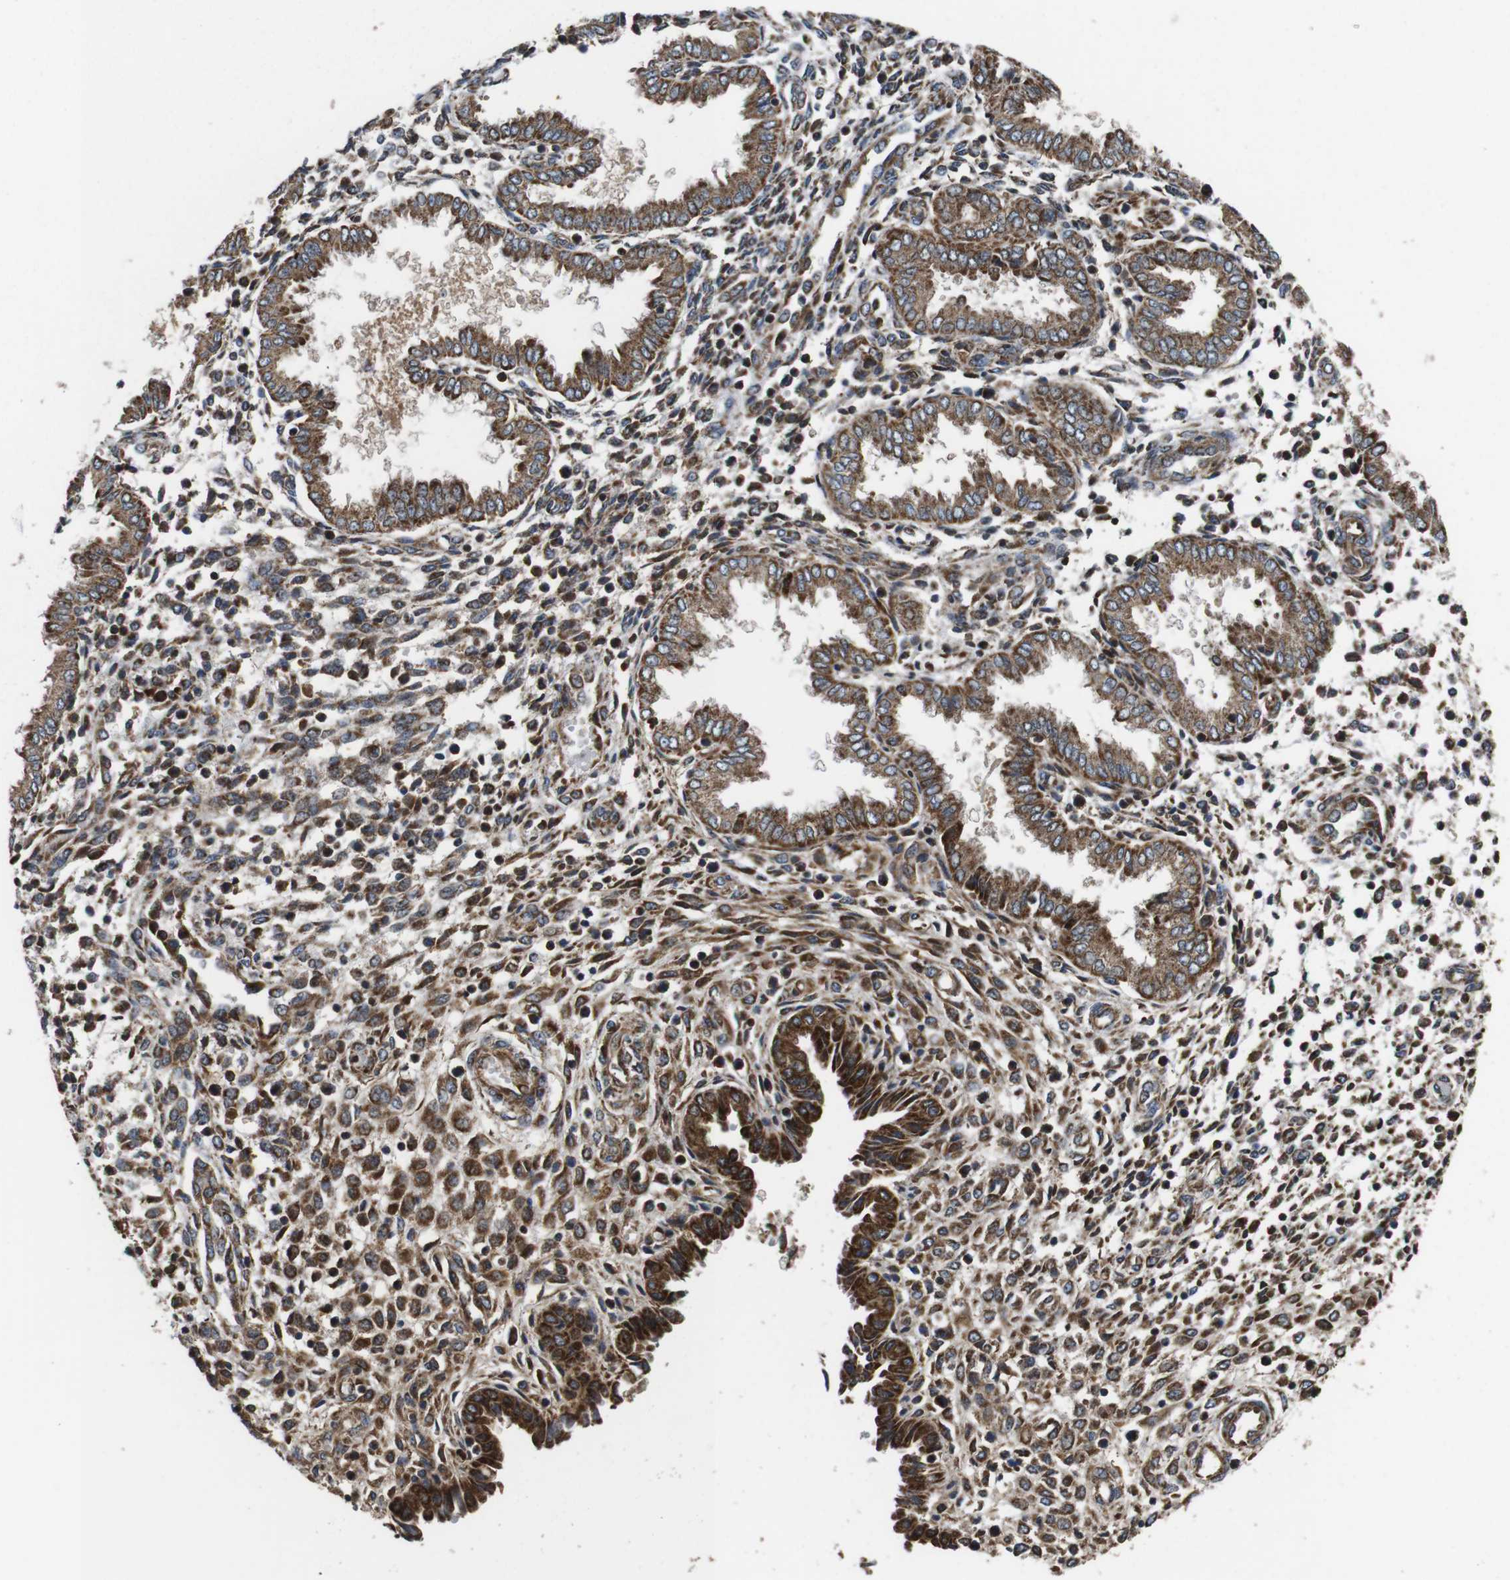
{"staining": {"intensity": "moderate", "quantity": "<25%", "location": "cytoplasmic/membranous"}, "tissue": "endometrium", "cell_type": "Cells in endometrial stroma", "image_type": "normal", "snomed": [{"axis": "morphology", "description": "Normal tissue, NOS"}, {"axis": "topography", "description": "Endometrium"}], "caption": "Cells in endometrial stroma demonstrate low levels of moderate cytoplasmic/membranous expression in approximately <25% of cells in normal endometrium. The staining is performed using DAB (3,3'-diaminobenzidine) brown chromogen to label protein expression. The nuclei are counter-stained blue using hematoxylin.", "gene": "HK1", "patient": {"sex": "female", "age": 33}}